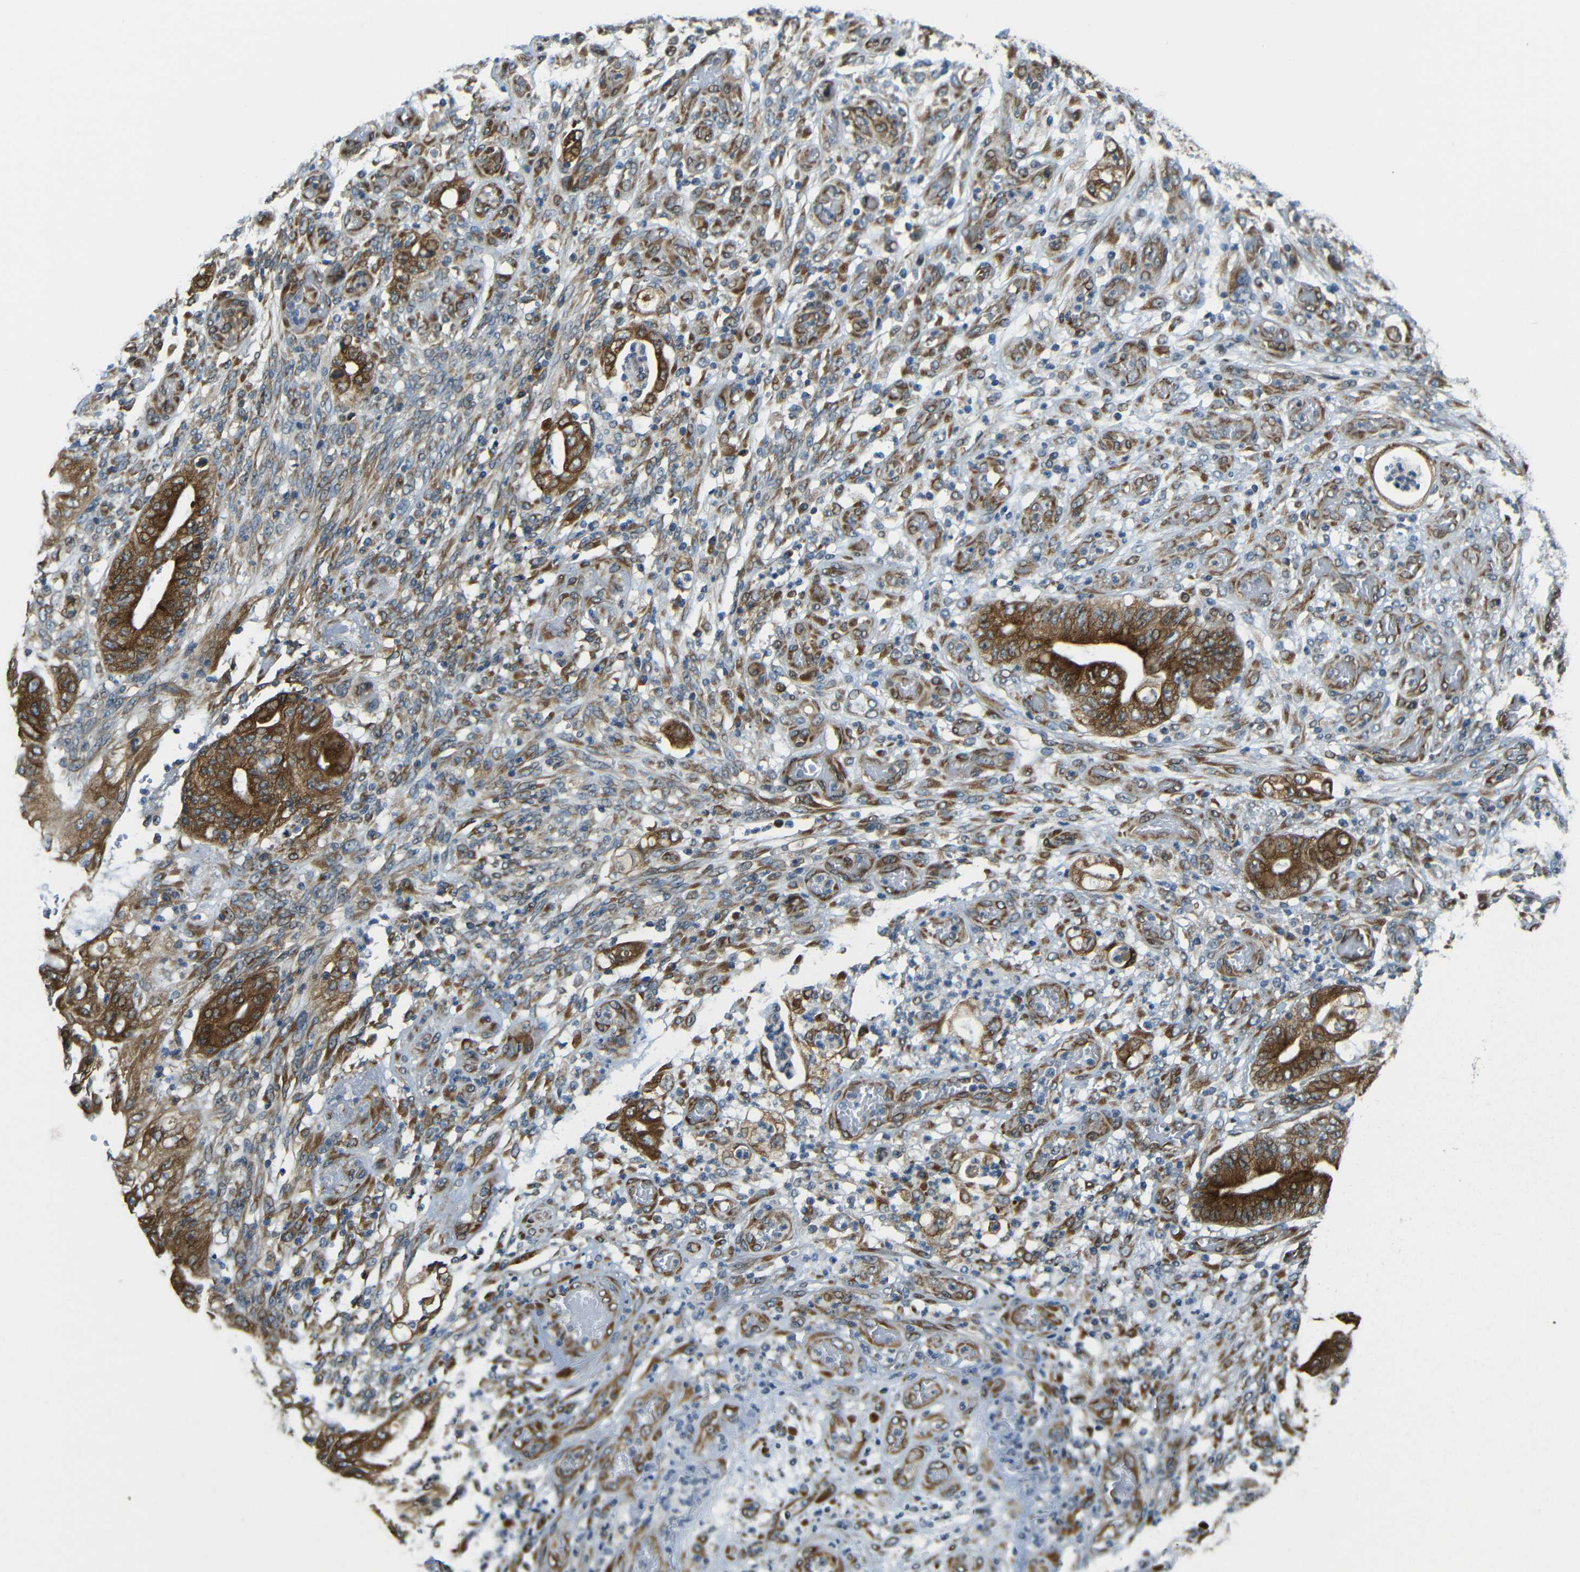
{"staining": {"intensity": "strong", "quantity": ">75%", "location": "cytoplasmic/membranous"}, "tissue": "stomach cancer", "cell_type": "Tumor cells", "image_type": "cancer", "snomed": [{"axis": "morphology", "description": "Adenocarcinoma, NOS"}, {"axis": "topography", "description": "Stomach"}], "caption": "IHC image of human stomach cancer stained for a protein (brown), which exhibits high levels of strong cytoplasmic/membranous expression in about >75% of tumor cells.", "gene": "VAPB", "patient": {"sex": "female", "age": 73}}